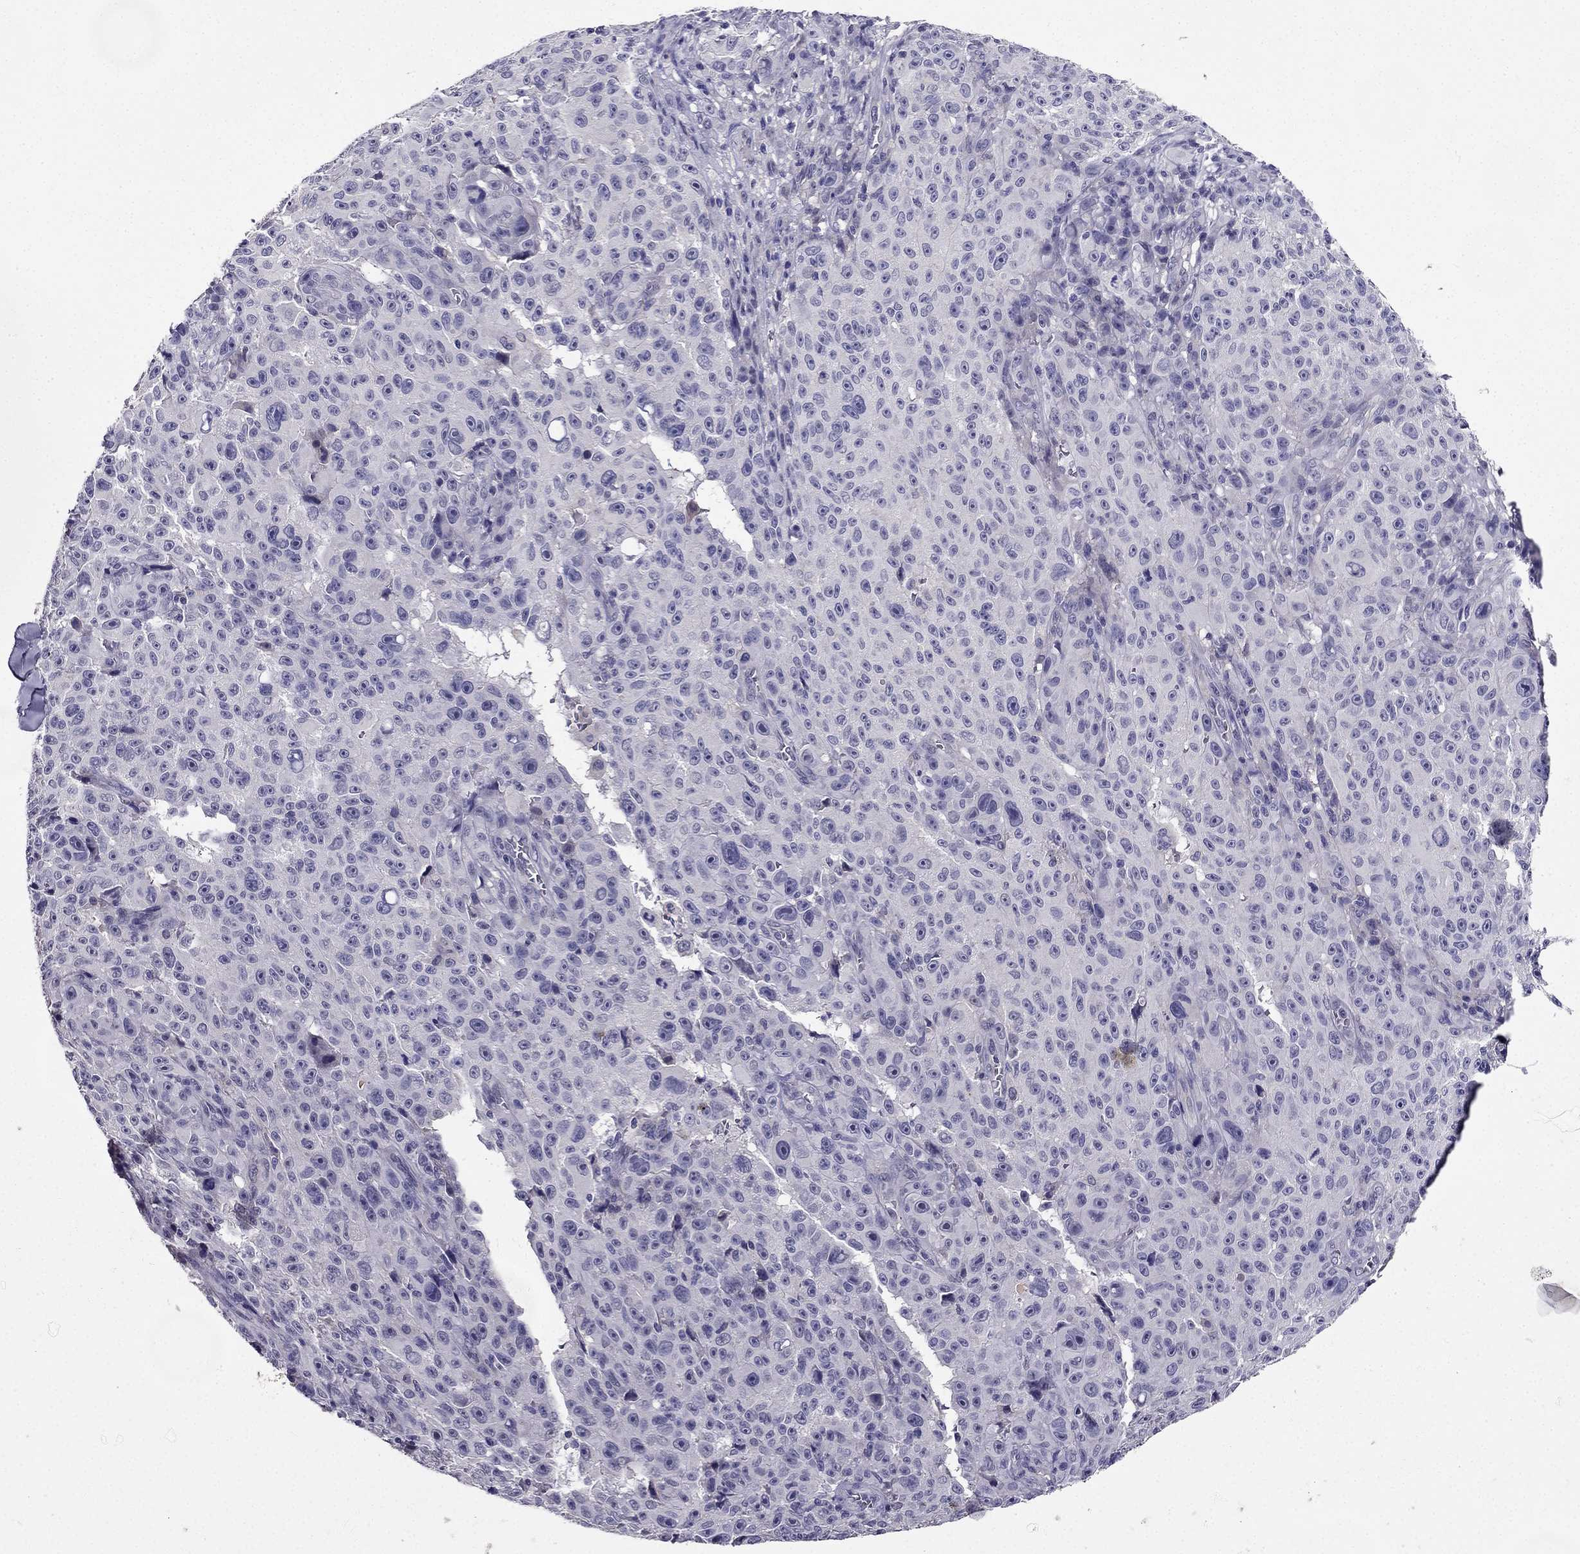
{"staining": {"intensity": "negative", "quantity": "none", "location": "none"}, "tissue": "melanoma", "cell_type": "Tumor cells", "image_type": "cancer", "snomed": [{"axis": "morphology", "description": "Malignant melanoma, NOS"}, {"axis": "topography", "description": "Skin"}], "caption": "Tumor cells show no significant protein staining in melanoma.", "gene": "DUSP15", "patient": {"sex": "female", "age": 82}}